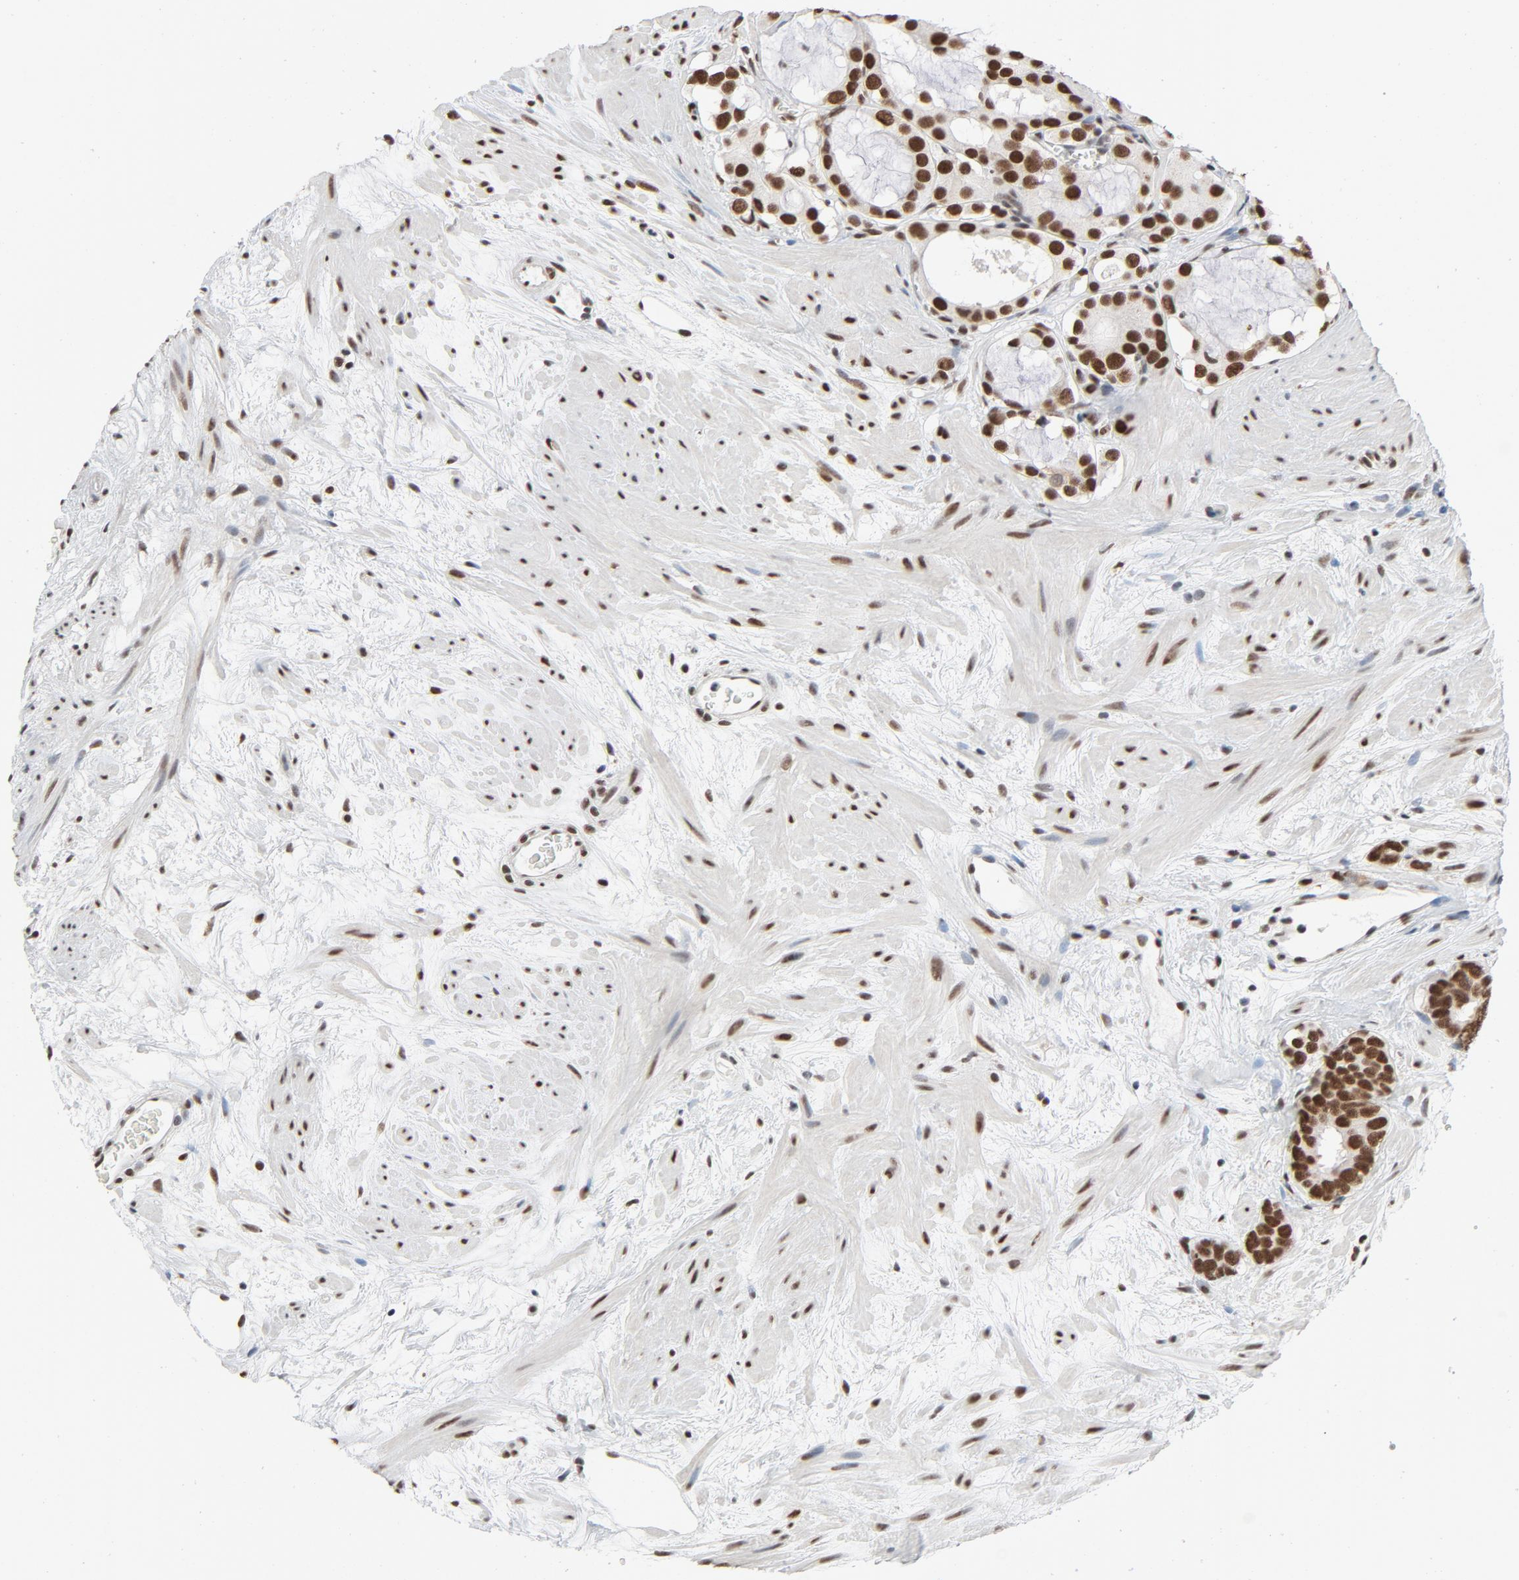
{"staining": {"intensity": "moderate", "quantity": ">75%", "location": "nuclear"}, "tissue": "prostate cancer", "cell_type": "Tumor cells", "image_type": "cancer", "snomed": [{"axis": "morphology", "description": "Adenocarcinoma, Low grade"}, {"axis": "topography", "description": "Prostate"}], "caption": "A photomicrograph of prostate cancer stained for a protein displays moderate nuclear brown staining in tumor cells. (DAB IHC, brown staining for protein, blue staining for nuclei).", "gene": "MRE11", "patient": {"sex": "male", "age": 57}}